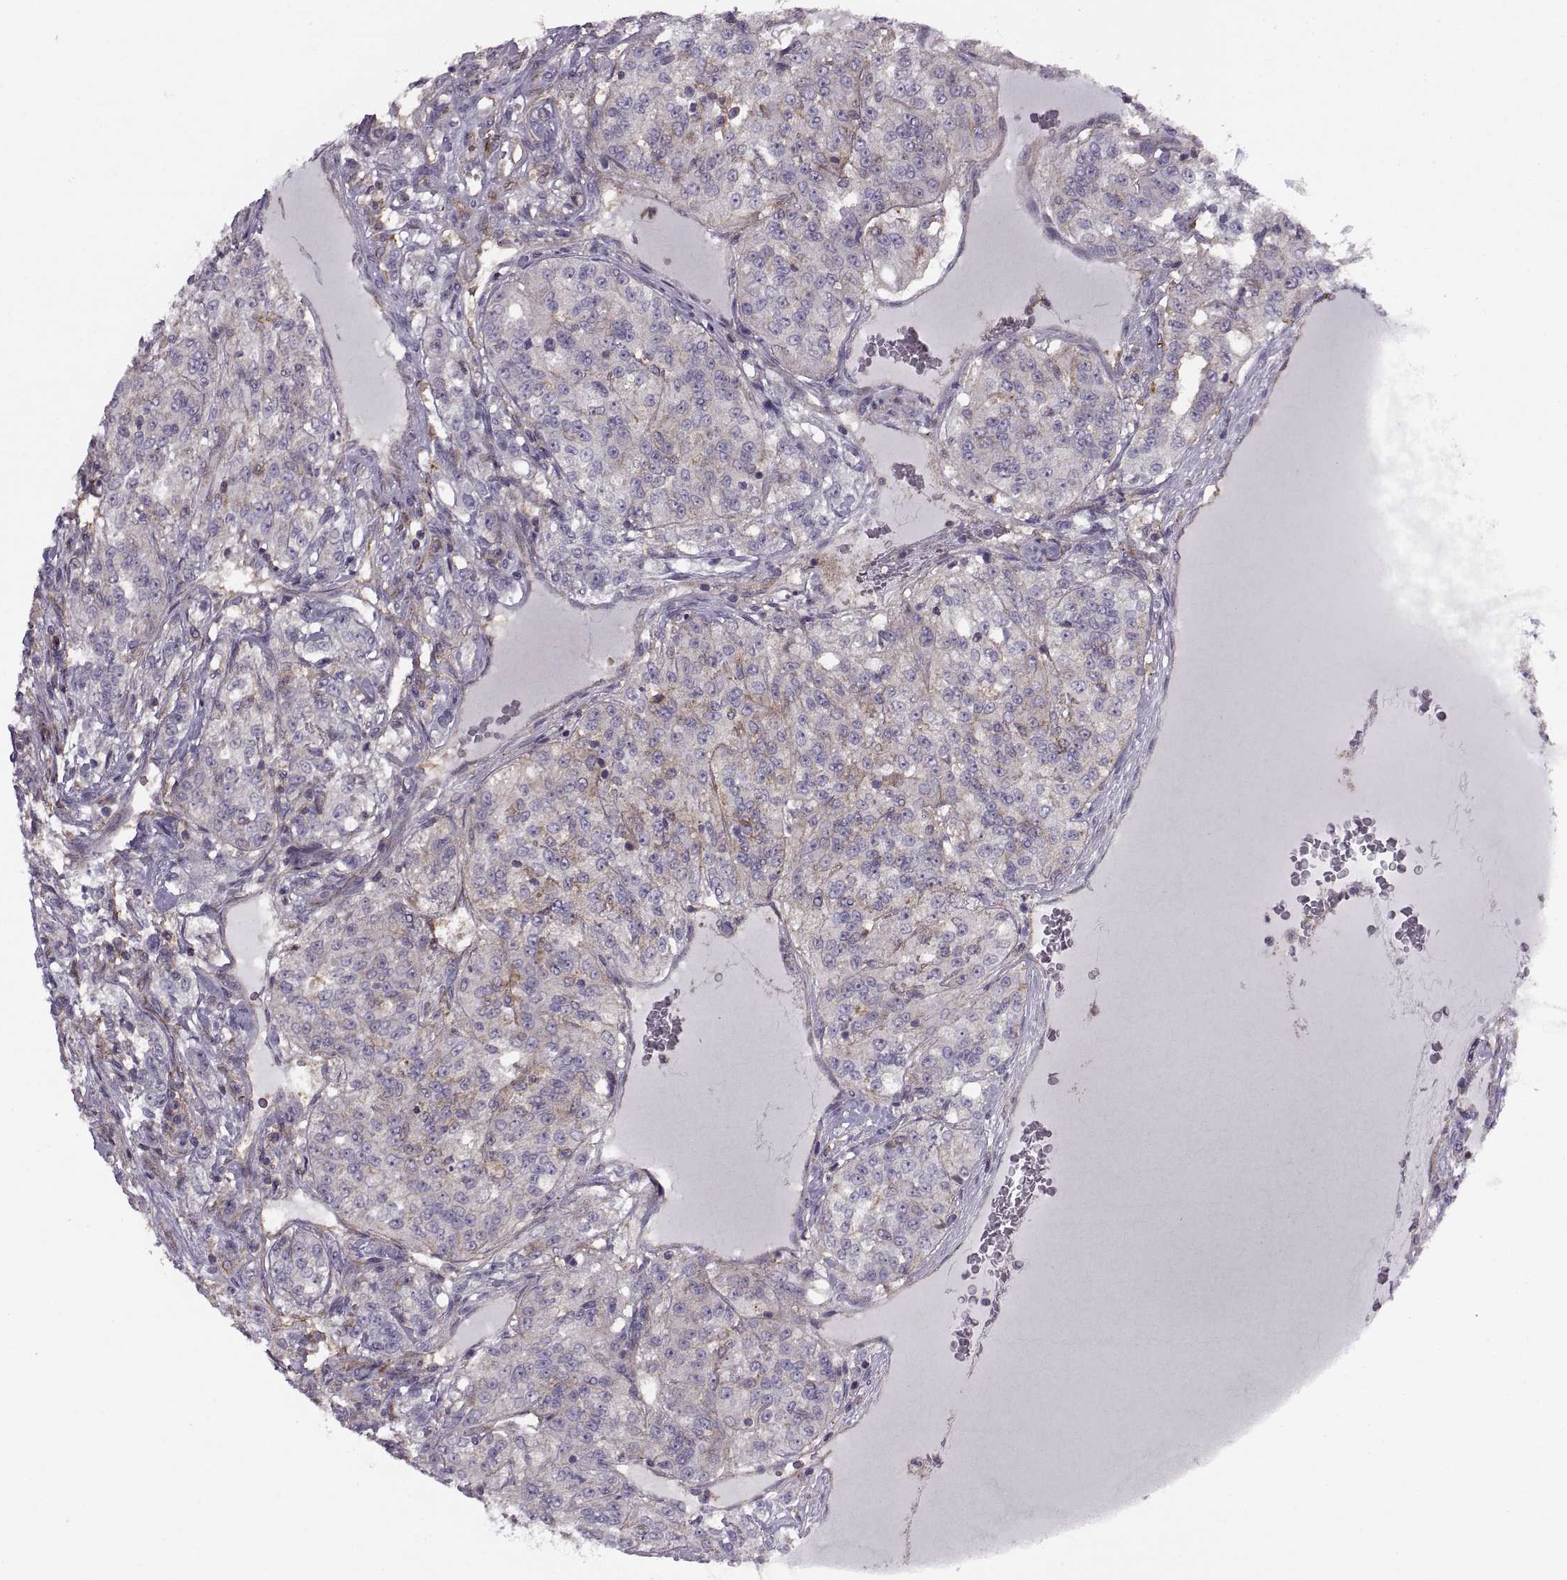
{"staining": {"intensity": "negative", "quantity": "none", "location": "none"}, "tissue": "renal cancer", "cell_type": "Tumor cells", "image_type": "cancer", "snomed": [{"axis": "morphology", "description": "Adenocarcinoma, NOS"}, {"axis": "topography", "description": "Kidney"}], "caption": "The immunohistochemistry (IHC) image has no significant expression in tumor cells of adenocarcinoma (renal) tissue.", "gene": "RALB", "patient": {"sex": "female", "age": 63}}